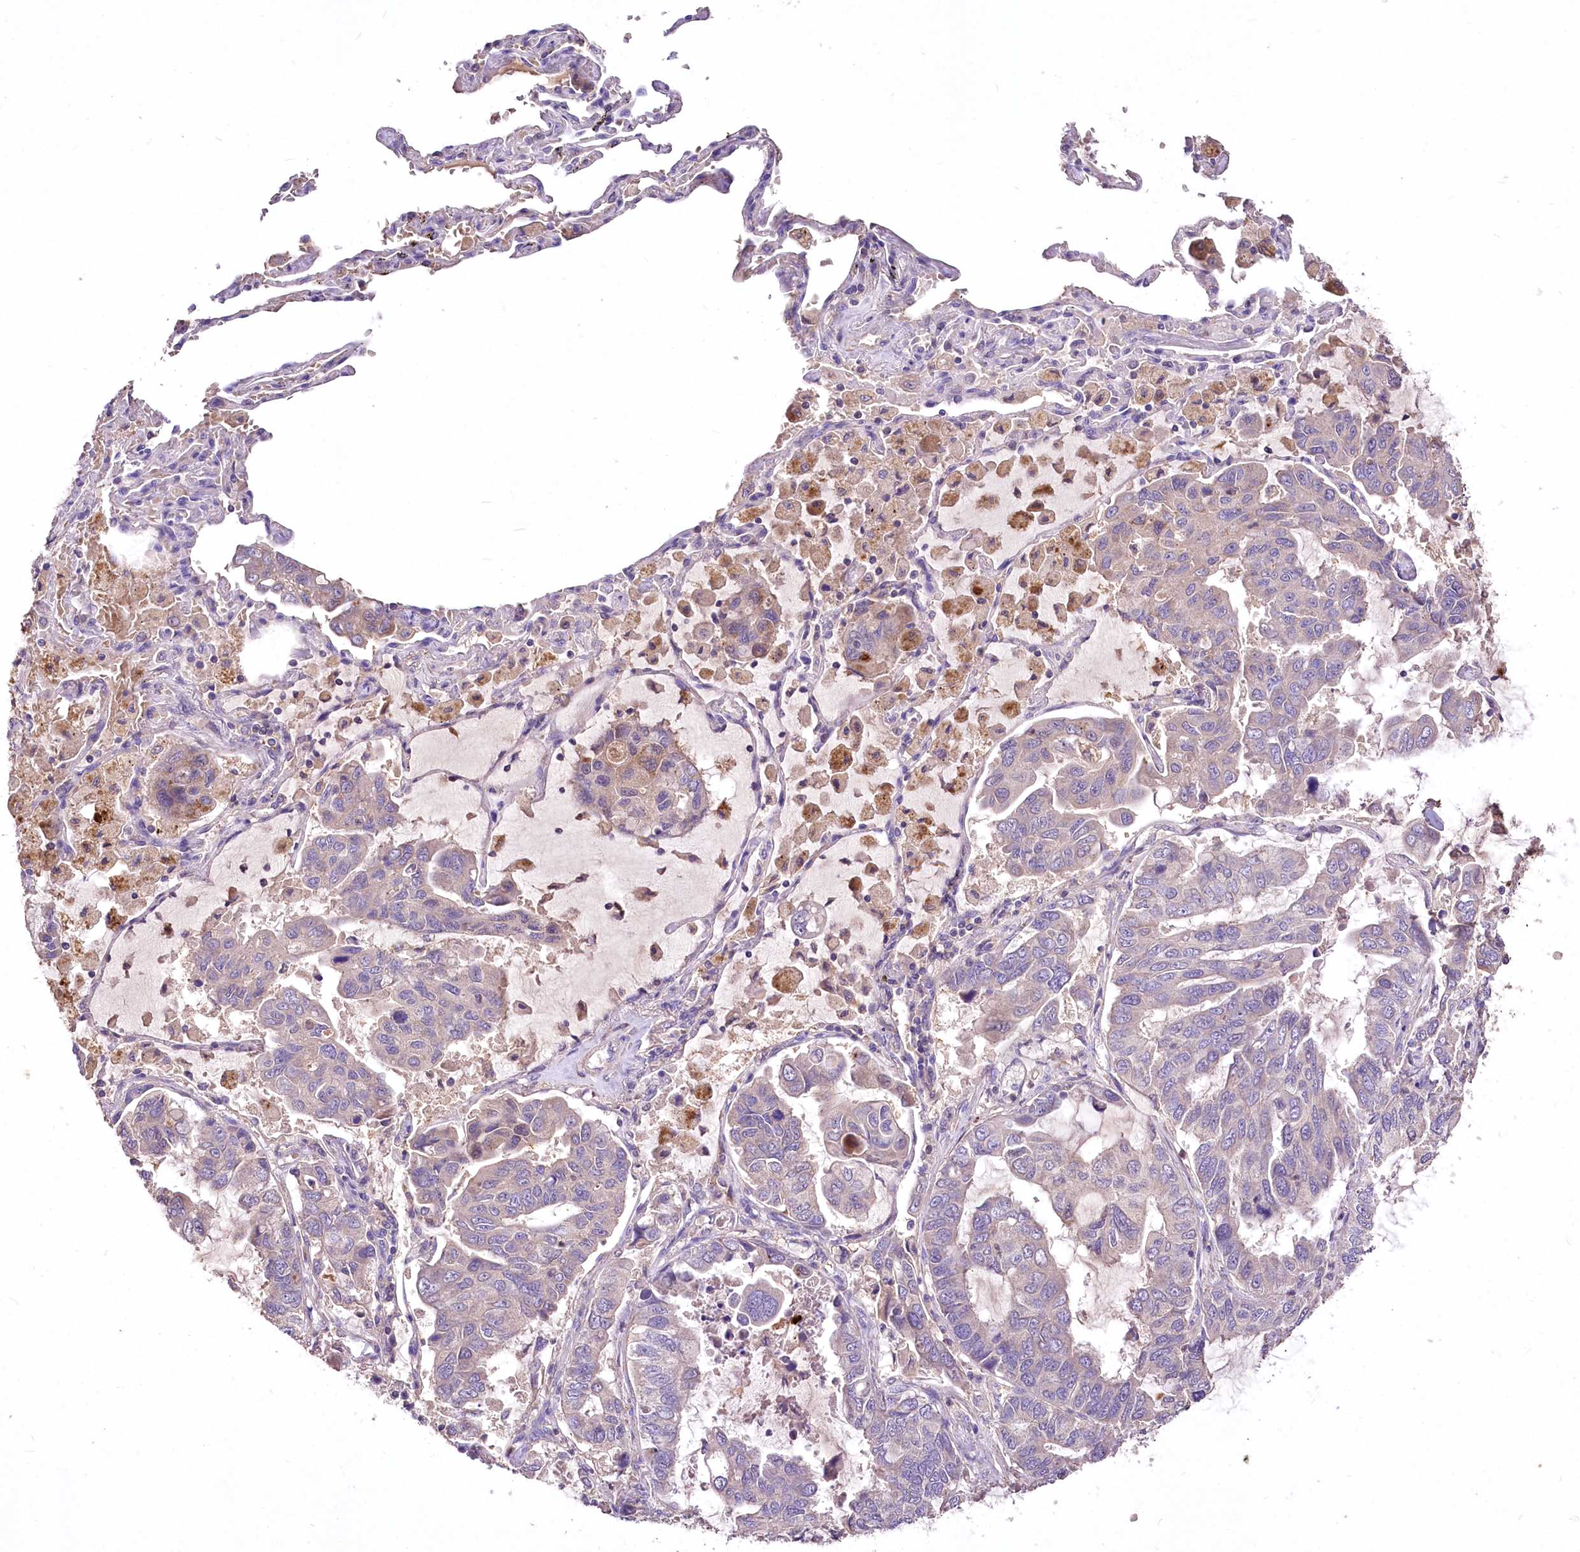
{"staining": {"intensity": "negative", "quantity": "none", "location": "none"}, "tissue": "lung cancer", "cell_type": "Tumor cells", "image_type": "cancer", "snomed": [{"axis": "morphology", "description": "Adenocarcinoma, NOS"}, {"axis": "topography", "description": "Lung"}], "caption": "Human lung cancer stained for a protein using IHC displays no positivity in tumor cells.", "gene": "PCYOX1L", "patient": {"sex": "male", "age": 64}}